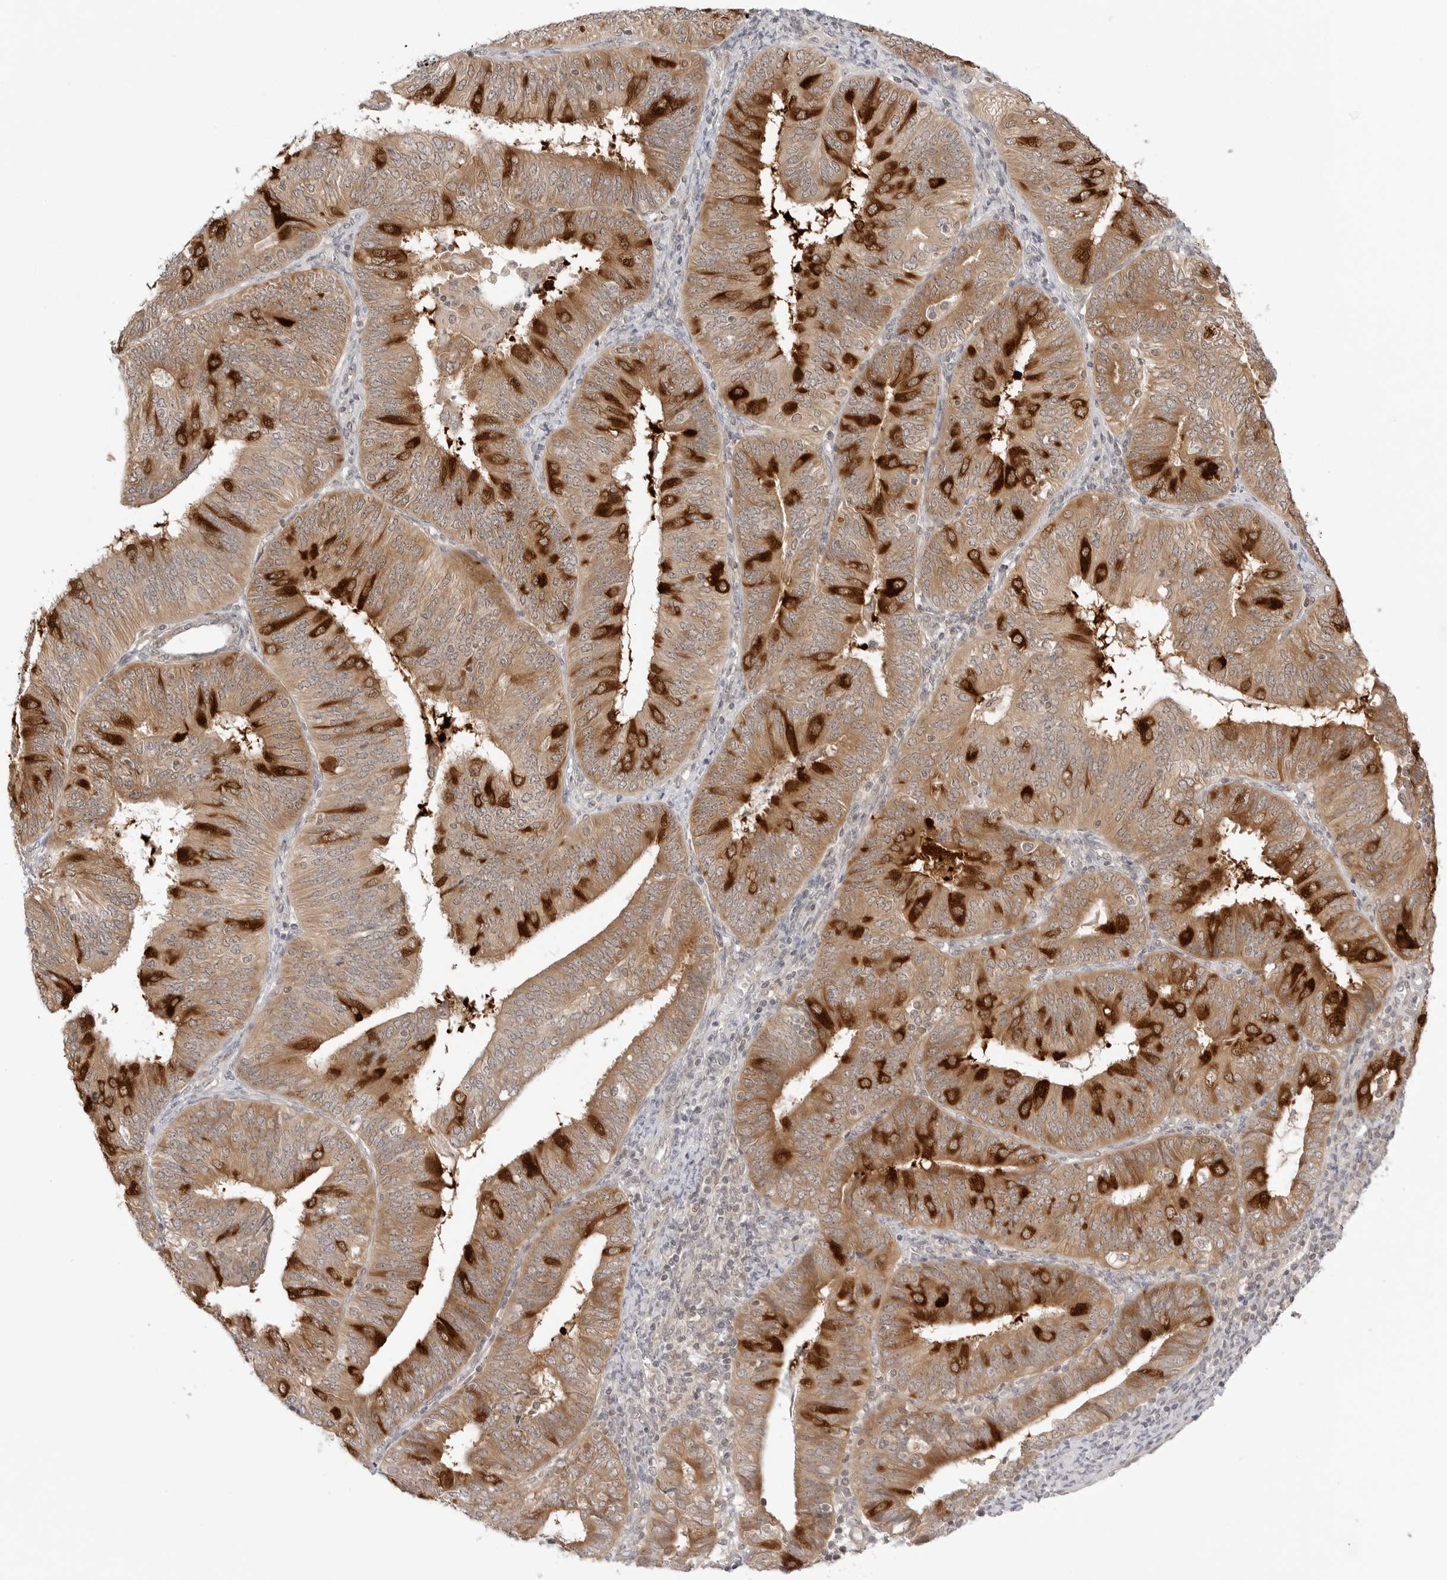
{"staining": {"intensity": "strong", "quantity": "25%-75%", "location": "cytoplasmic/membranous"}, "tissue": "endometrial cancer", "cell_type": "Tumor cells", "image_type": "cancer", "snomed": [{"axis": "morphology", "description": "Adenocarcinoma, NOS"}, {"axis": "topography", "description": "Endometrium"}], "caption": "Immunohistochemistry (IHC) micrograph of neoplastic tissue: human endometrial adenocarcinoma stained using immunohistochemistry displays high levels of strong protein expression localized specifically in the cytoplasmic/membranous of tumor cells, appearing as a cytoplasmic/membranous brown color.", "gene": "NUDC", "patient": {"sex": "female", "age": 58}}